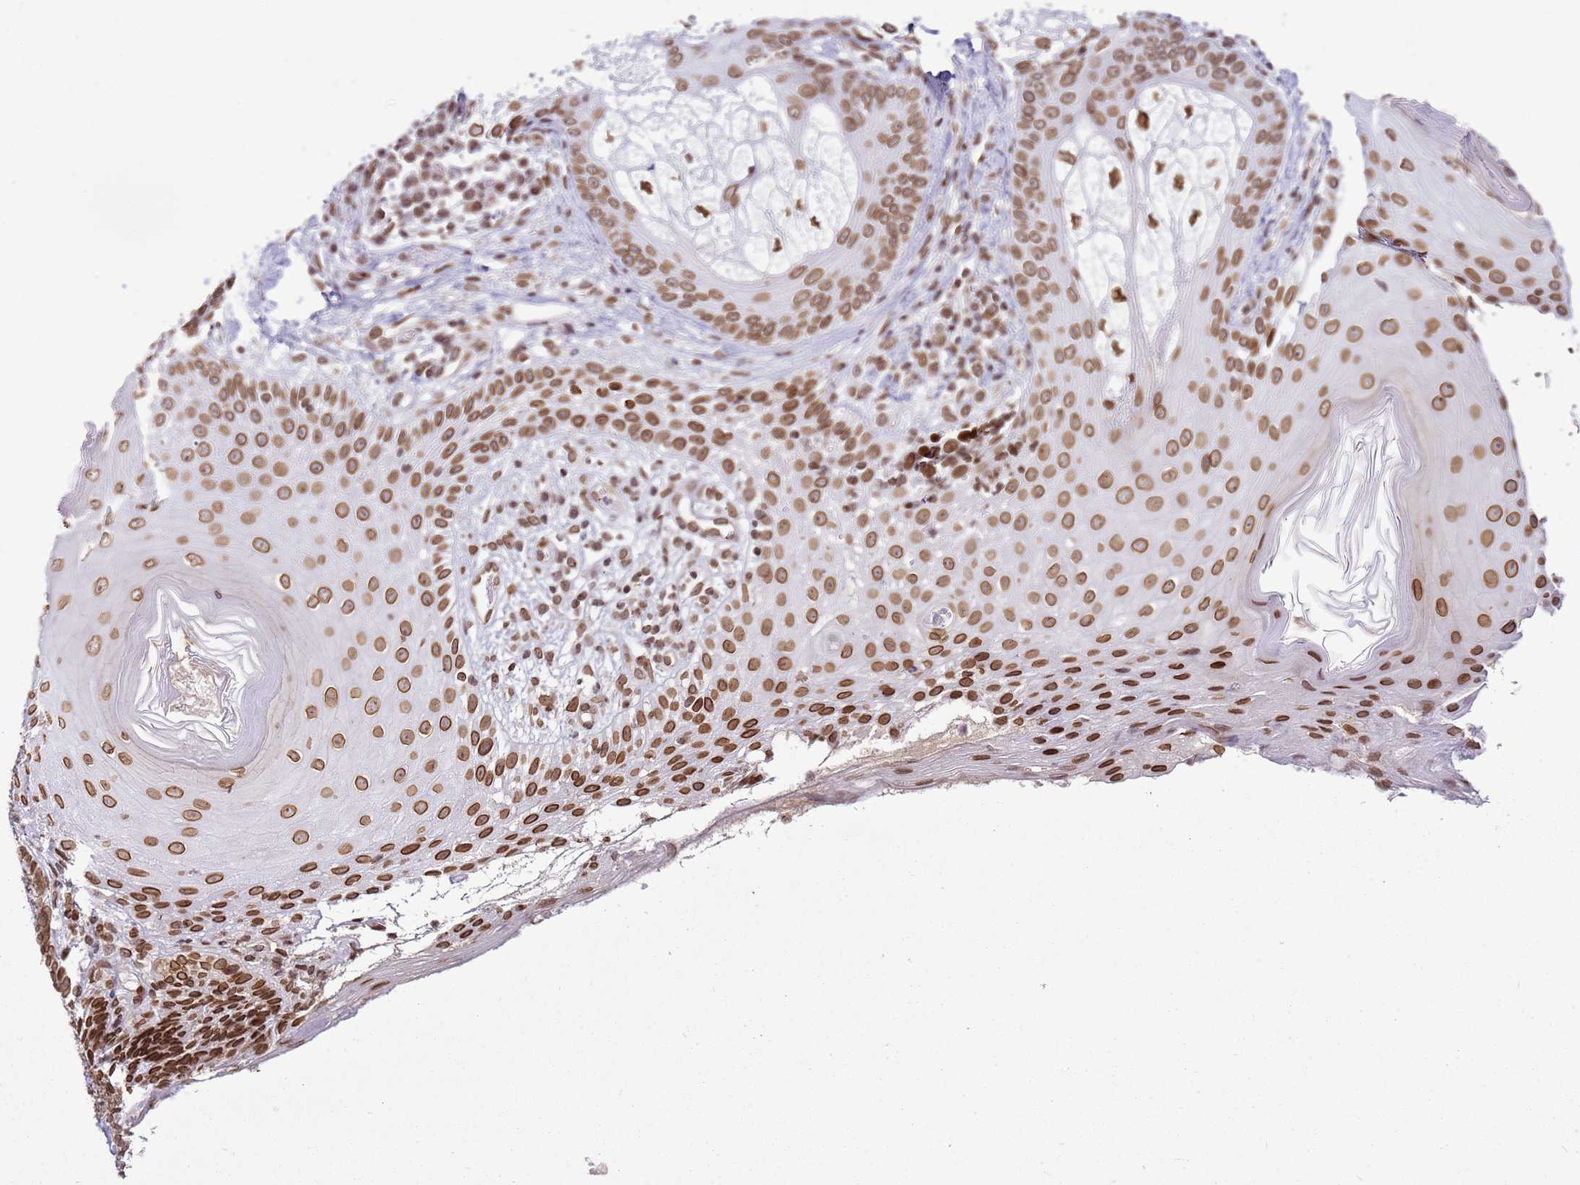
{"staining": {"intensity": "moderate", "quantity": ">75%", "location": "cytoplasmic/membranous,nuclear"}, "tissue": "skin cancer", "cell_type": "Tumor cells", "image_type": "cancer", "snomed": [{"axis": "morphology", "description": "Basal cell carcinoma"}, {"axis": "topography", "description": "Skin"}], "caption": "This is an image of immunohistochemistry (IHC) staining of skin cancer, which shows moderate staining in the cytoplasmic/membranous and nuclear of tumor cells.", "gene": "POU6F1", "patient": {"sex": "male", "age": 88}}